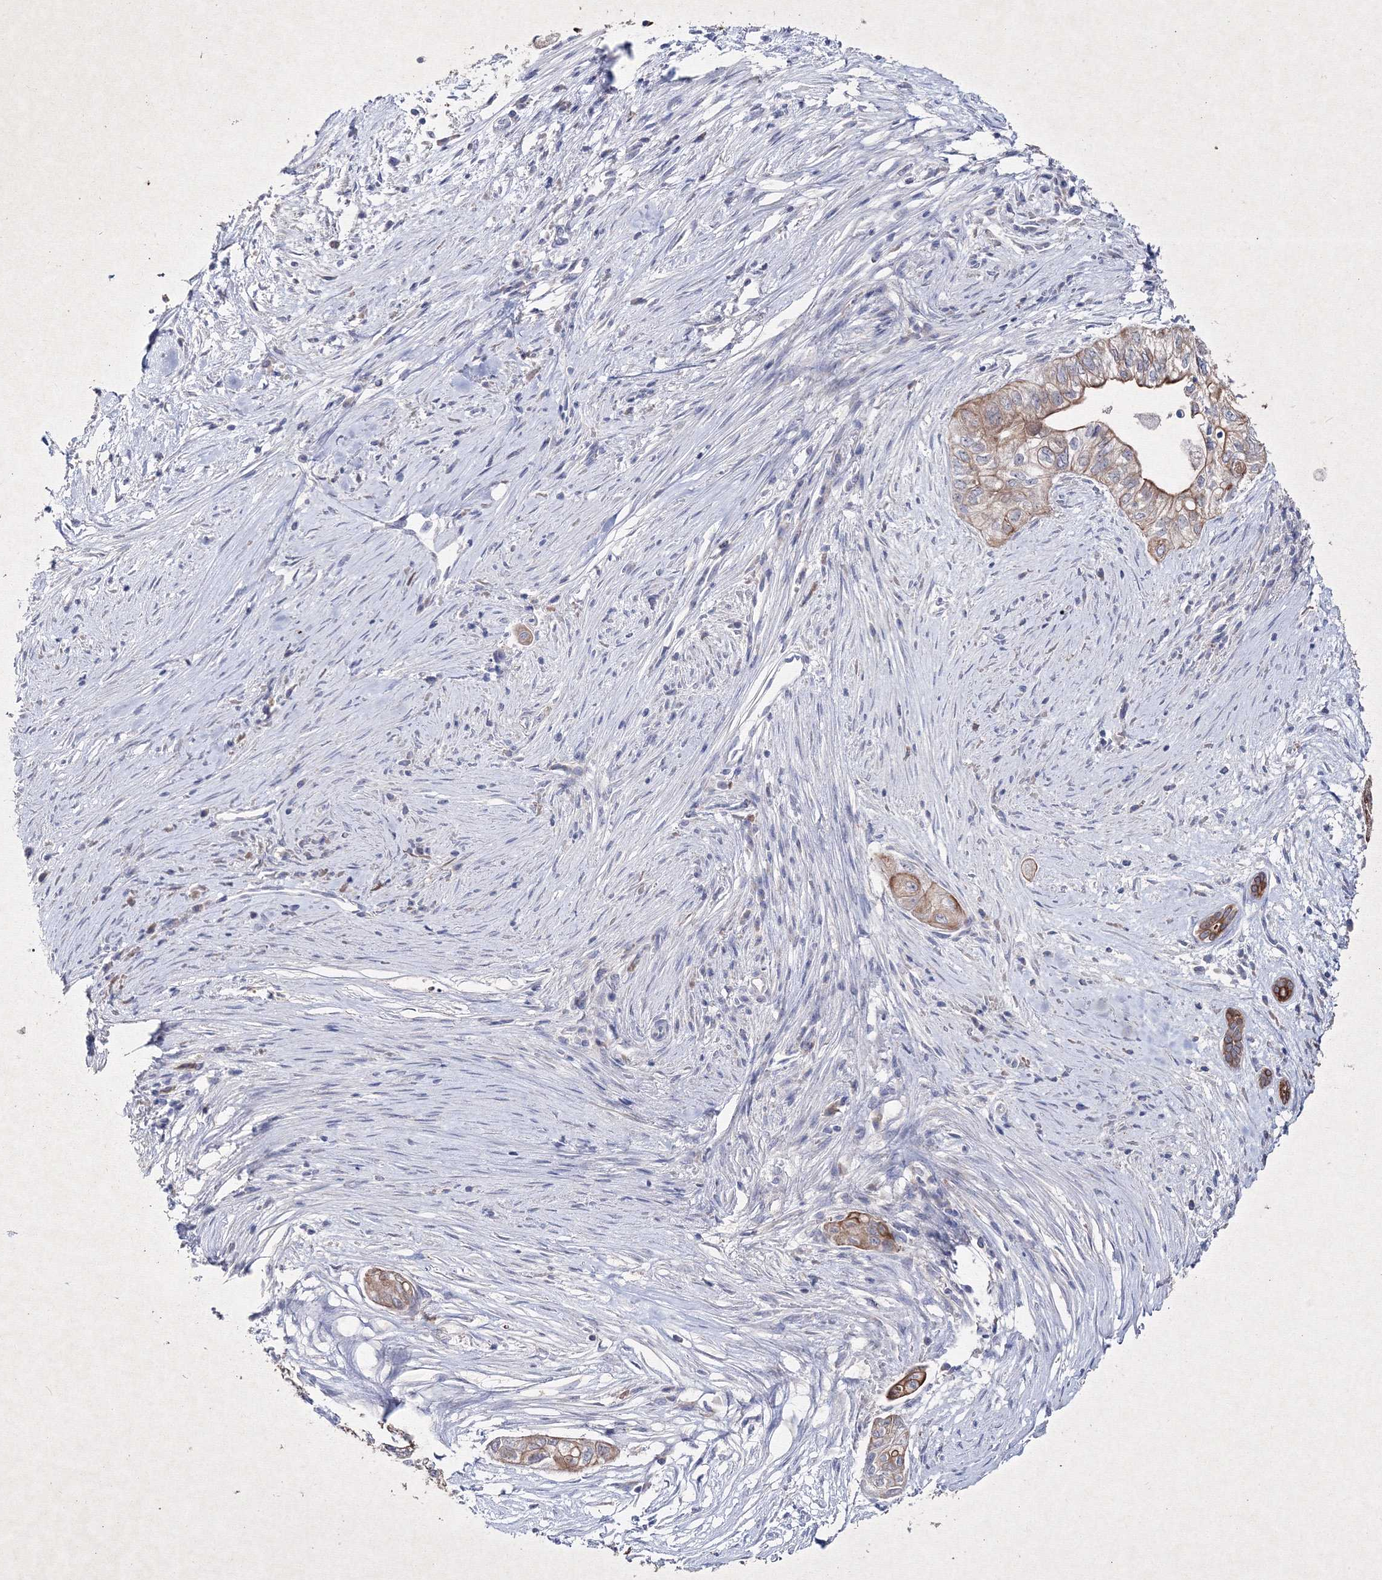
{"staining": {"intensity": "moderate", "quantity": ">75%", "location": "cytoplasmic/membranous"}, "tissue": "pancreatic cancer", "cell_type": "Tumor cells", "image_type": "cancer", "snomed": [{"axis": "morphology", "description": "Adenocarcinoma, NOS"}, {"axis": "topography", "description": "Pancreas"}], "caption": "DAB (3,3'-diaminobenzidine) immunohistochemical staining of human pancreatic cancer reveals moderate cytoplasmic/membranous protein expression in about >75% of tumor cells.", "gene": "SMIM29", "patient": {"sex": "male", "age": 72}}